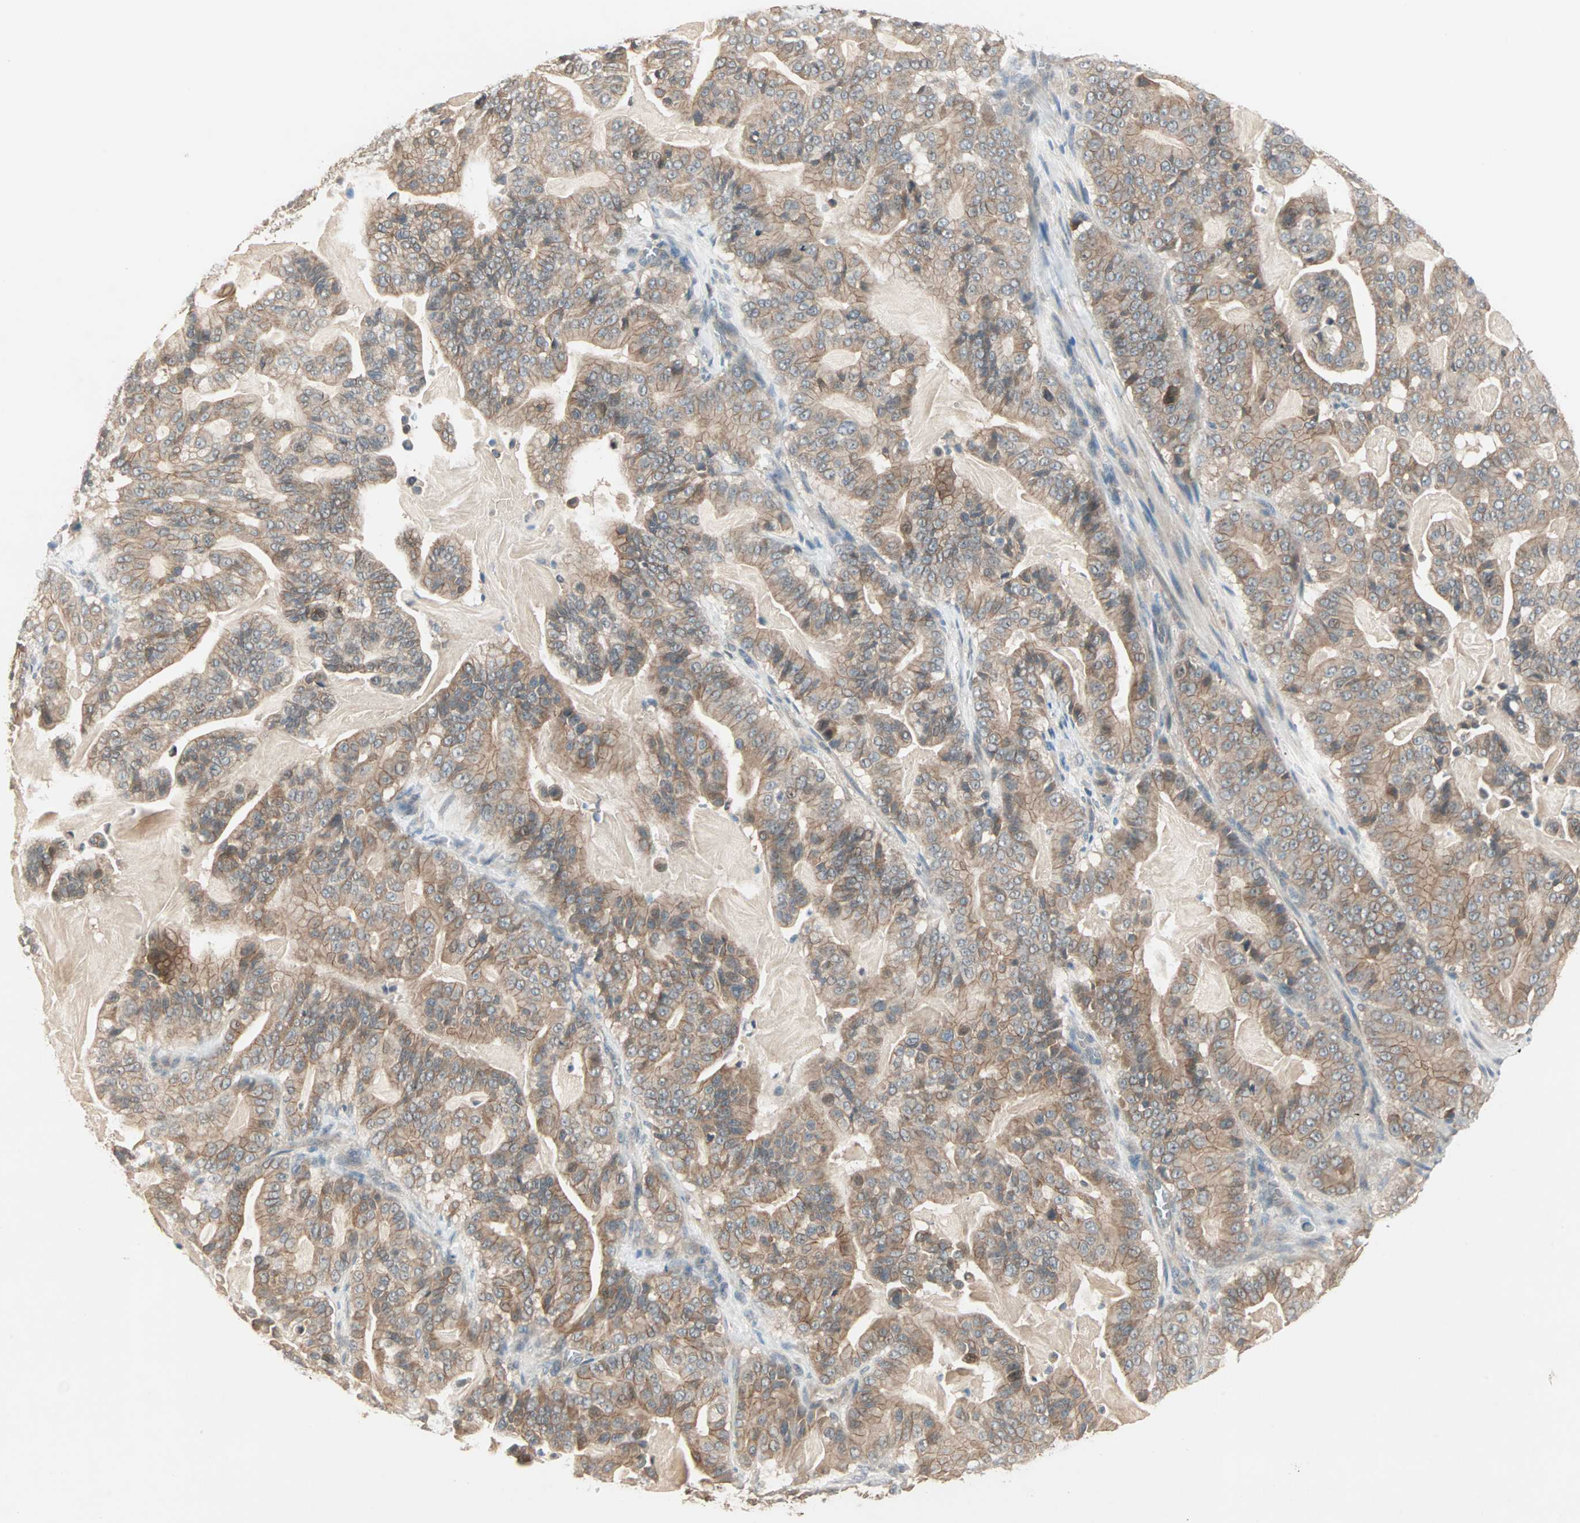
{"staining": {"intensity": "moderate", "quantity": ">75%", "location": "cytoplasmic/membranous"}, "tissue": "pancreatic cancer", "cell_type": "Tumor cells", "image_type": "cancer", "snomed": [{"axis": "morphology", "description": "Adenocarcinoma, NOS"}, {"axis": "topography", "description": "Pancreas"}], "caption": "Pancreatic cancer tissue shows moderate cytoplasmic/membranous staining in approximately >75% of tumor cells, visualized by immunohistochemistry.", "gene": "TTF2", "patient": {"sex": "male", "age": 63}}